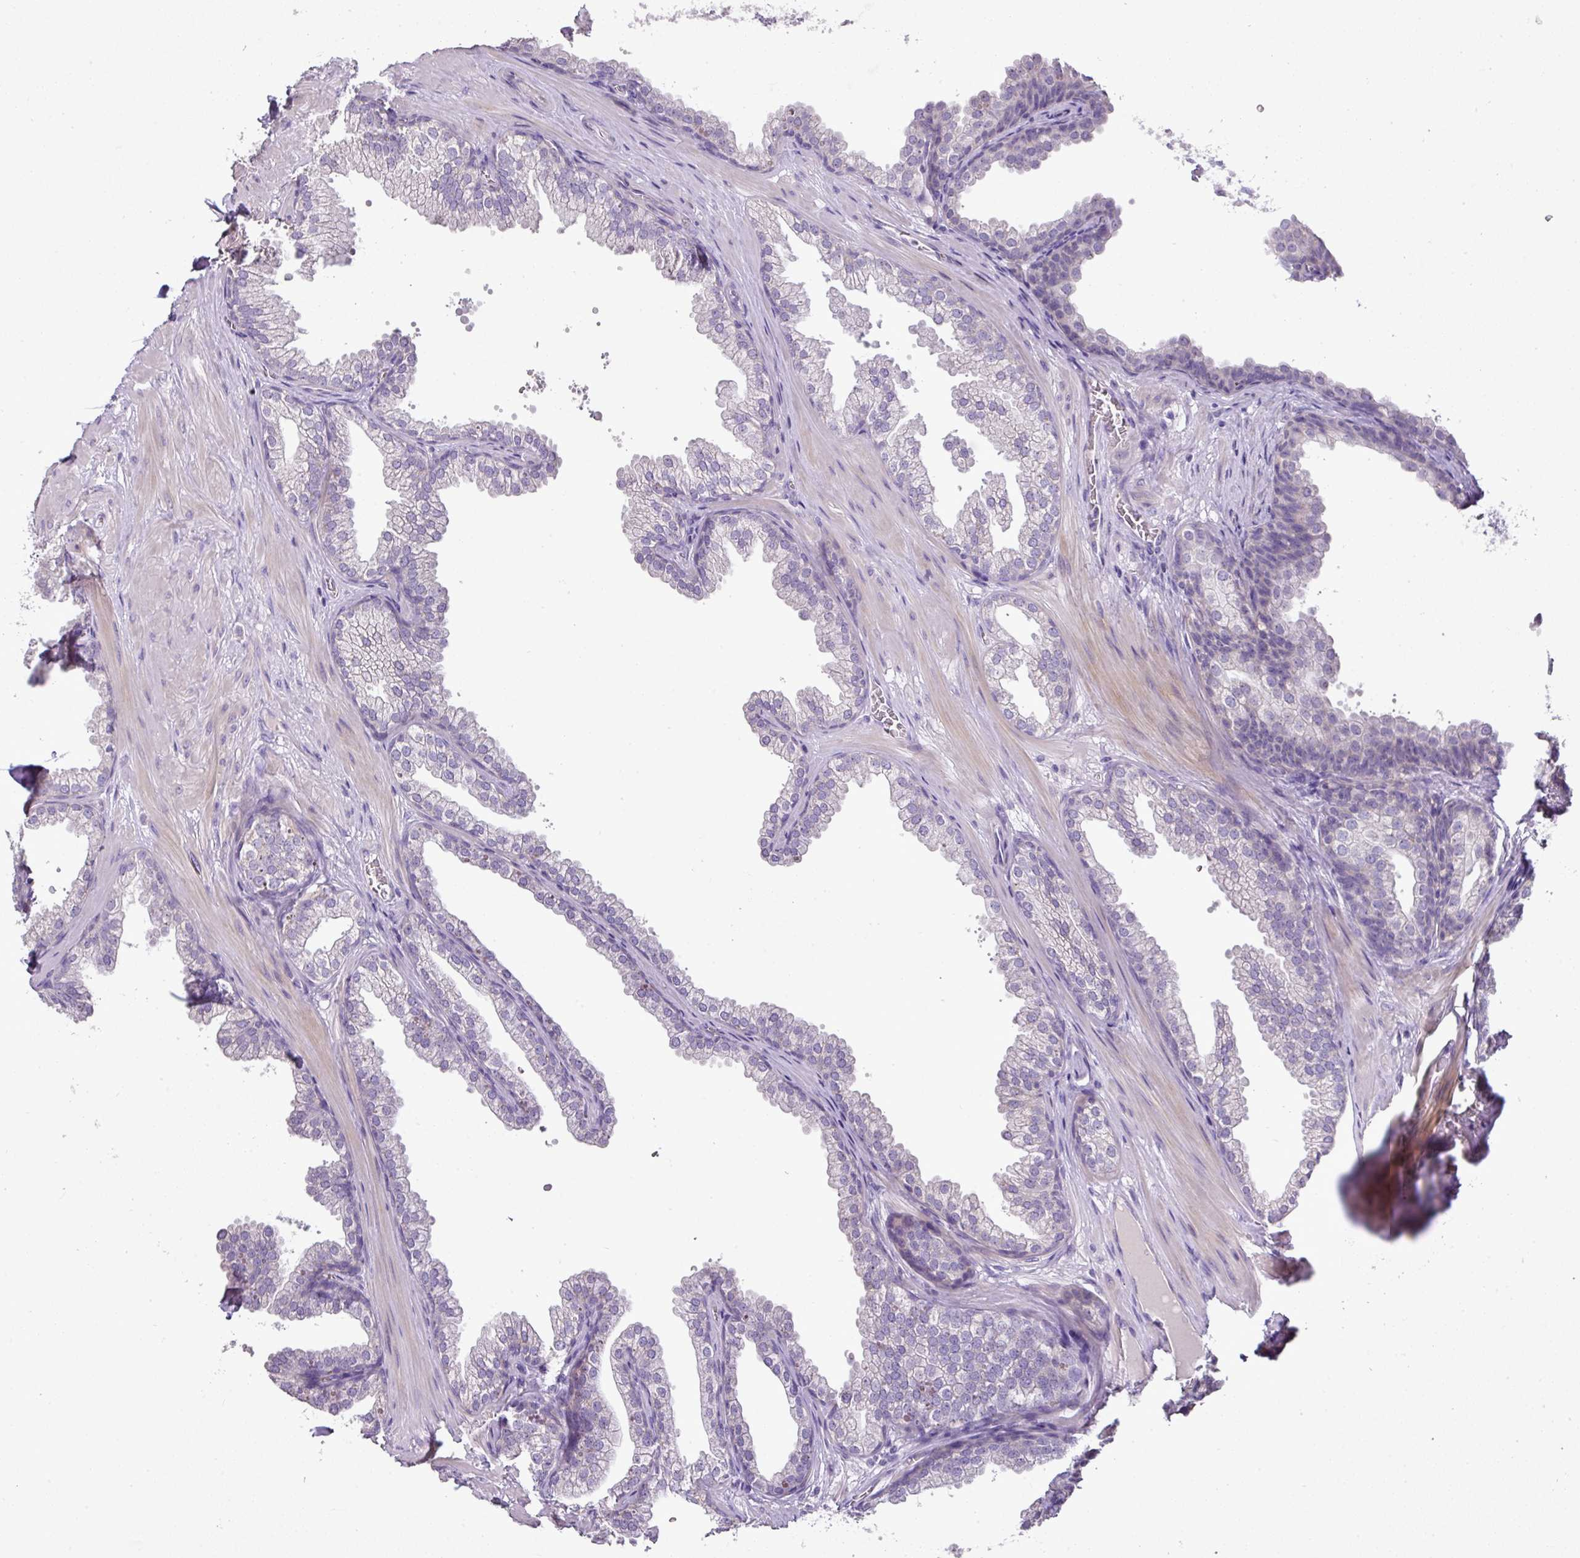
{"staining": {"intensity": "negative", "quantity": "none", "location": "none"}, "tissue": "prostate", "cell_type": "Glandular cells", "image_type": "normal", "snomed": [{"axis": "morphology", "description": "Normal tissue, NOS"}, {"axis": "topography", "description": "Prostate"}], "caption": "High magnification brightfield microscopy of normal prostate stained with DAB (3,3'-diaminobenzidine) (brown) and counterstained with hematoxylin (blue): glandular cells show no significant staining.", "gene": "BRINP2", "patient": {"sex": "male", "age": 37}}